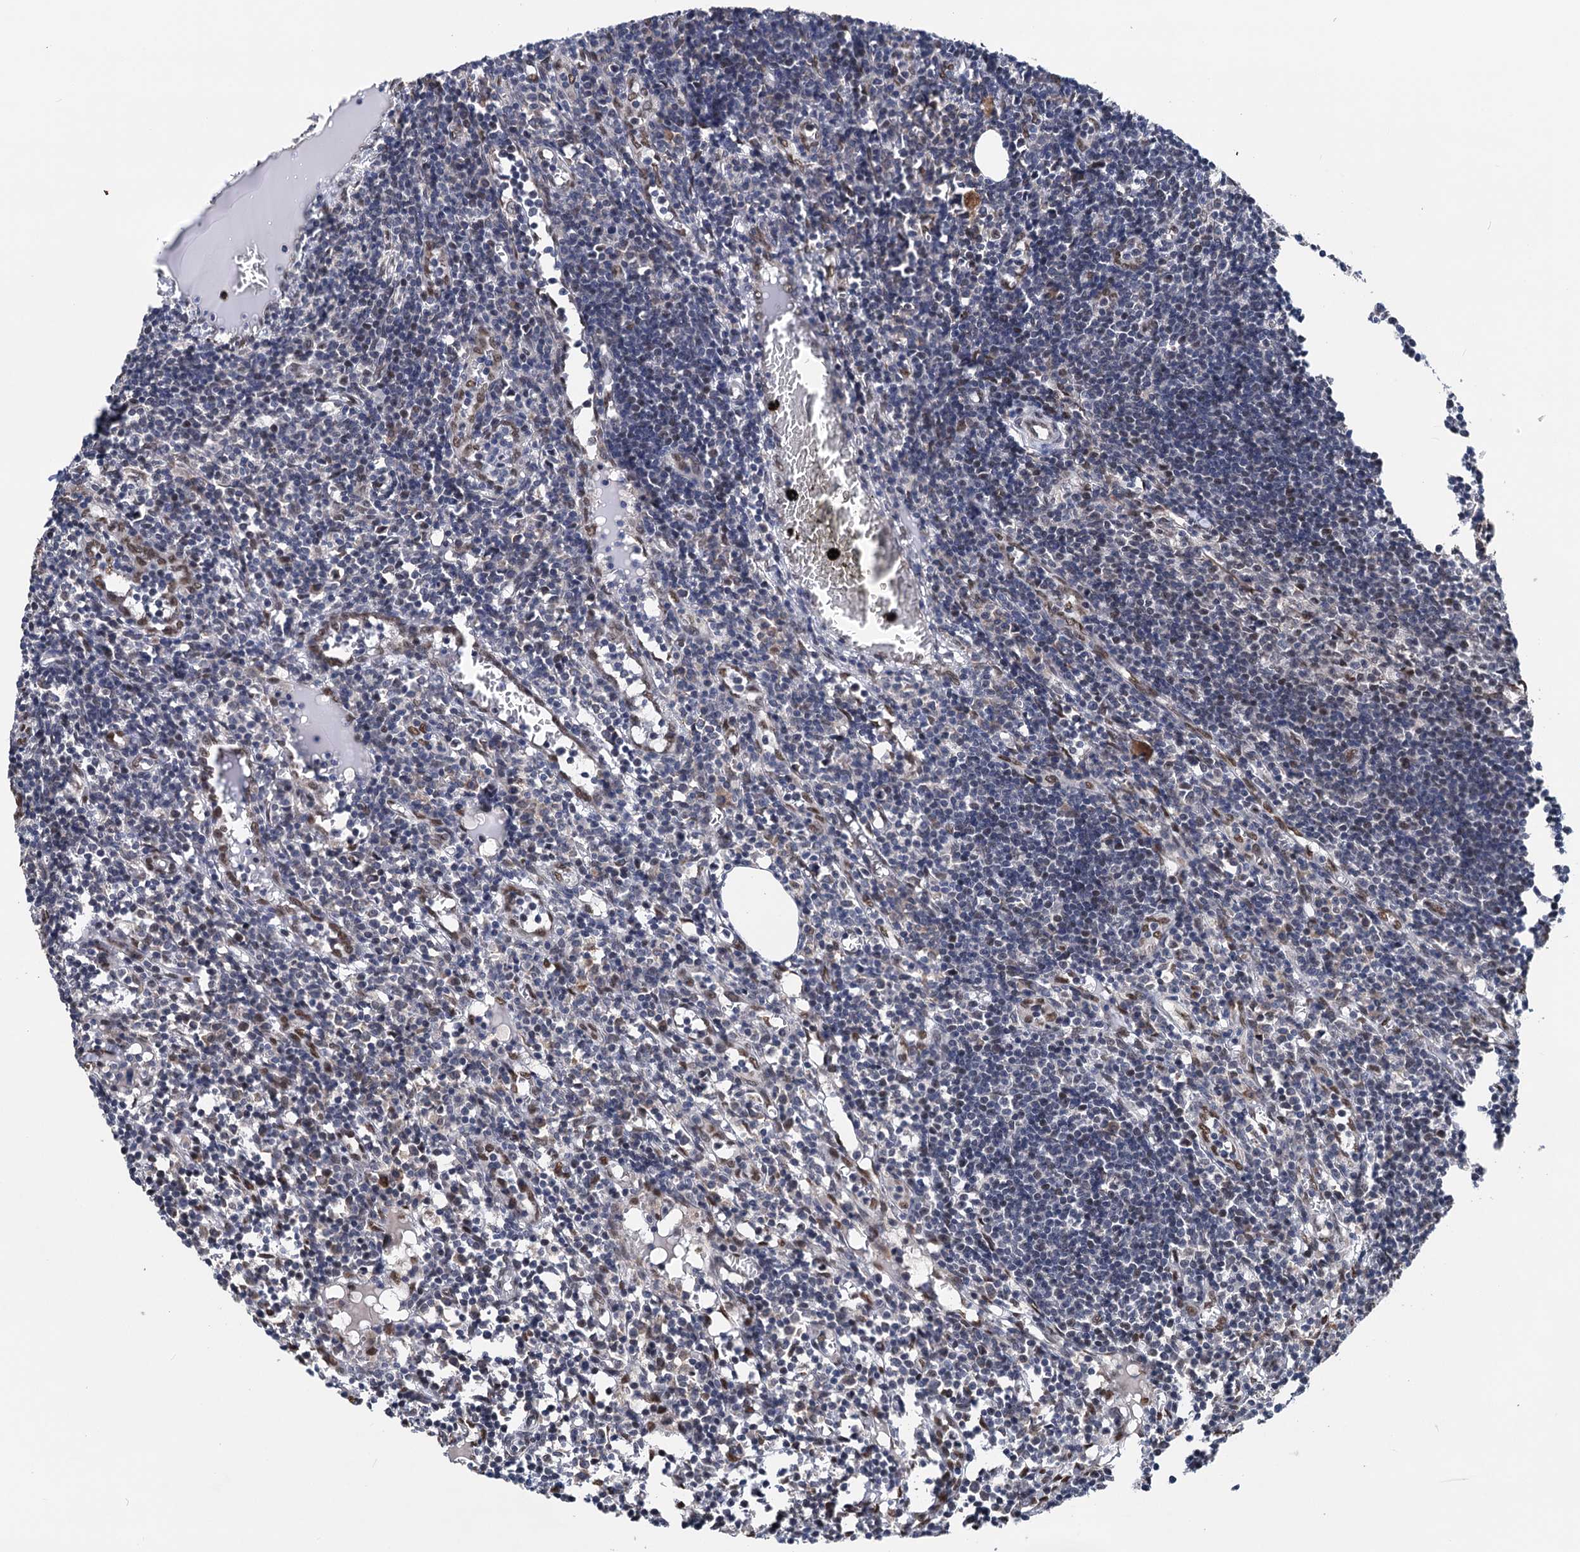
{"staining": {"intensity": "moderate", "quantity": "<25%", "location": "nuclear"}, "tissue": "lymph node", "cell_type": "Germinal center cells", "image_type": "normal", "snomed": [{"axis": "morphology", "description": "Normal tissue, NOS"}, {"axis": "morphology", "description": "Malignant melanoma, Metastatic site"}, {"axis": "topography", "description": "Lymph node"}], "caption": "The image reveals immunohistochemical staining of normal lymph node. There is moderate nuclear positivity is appreciated in approximately <25% of germinal center cells. The staining is performed using DAB brown chromogen to label protein expression. The nuclei are counter-stained blue using hematoxylin.", "gene": "MESD", "patient": {"sex": "male", "age": 41}}